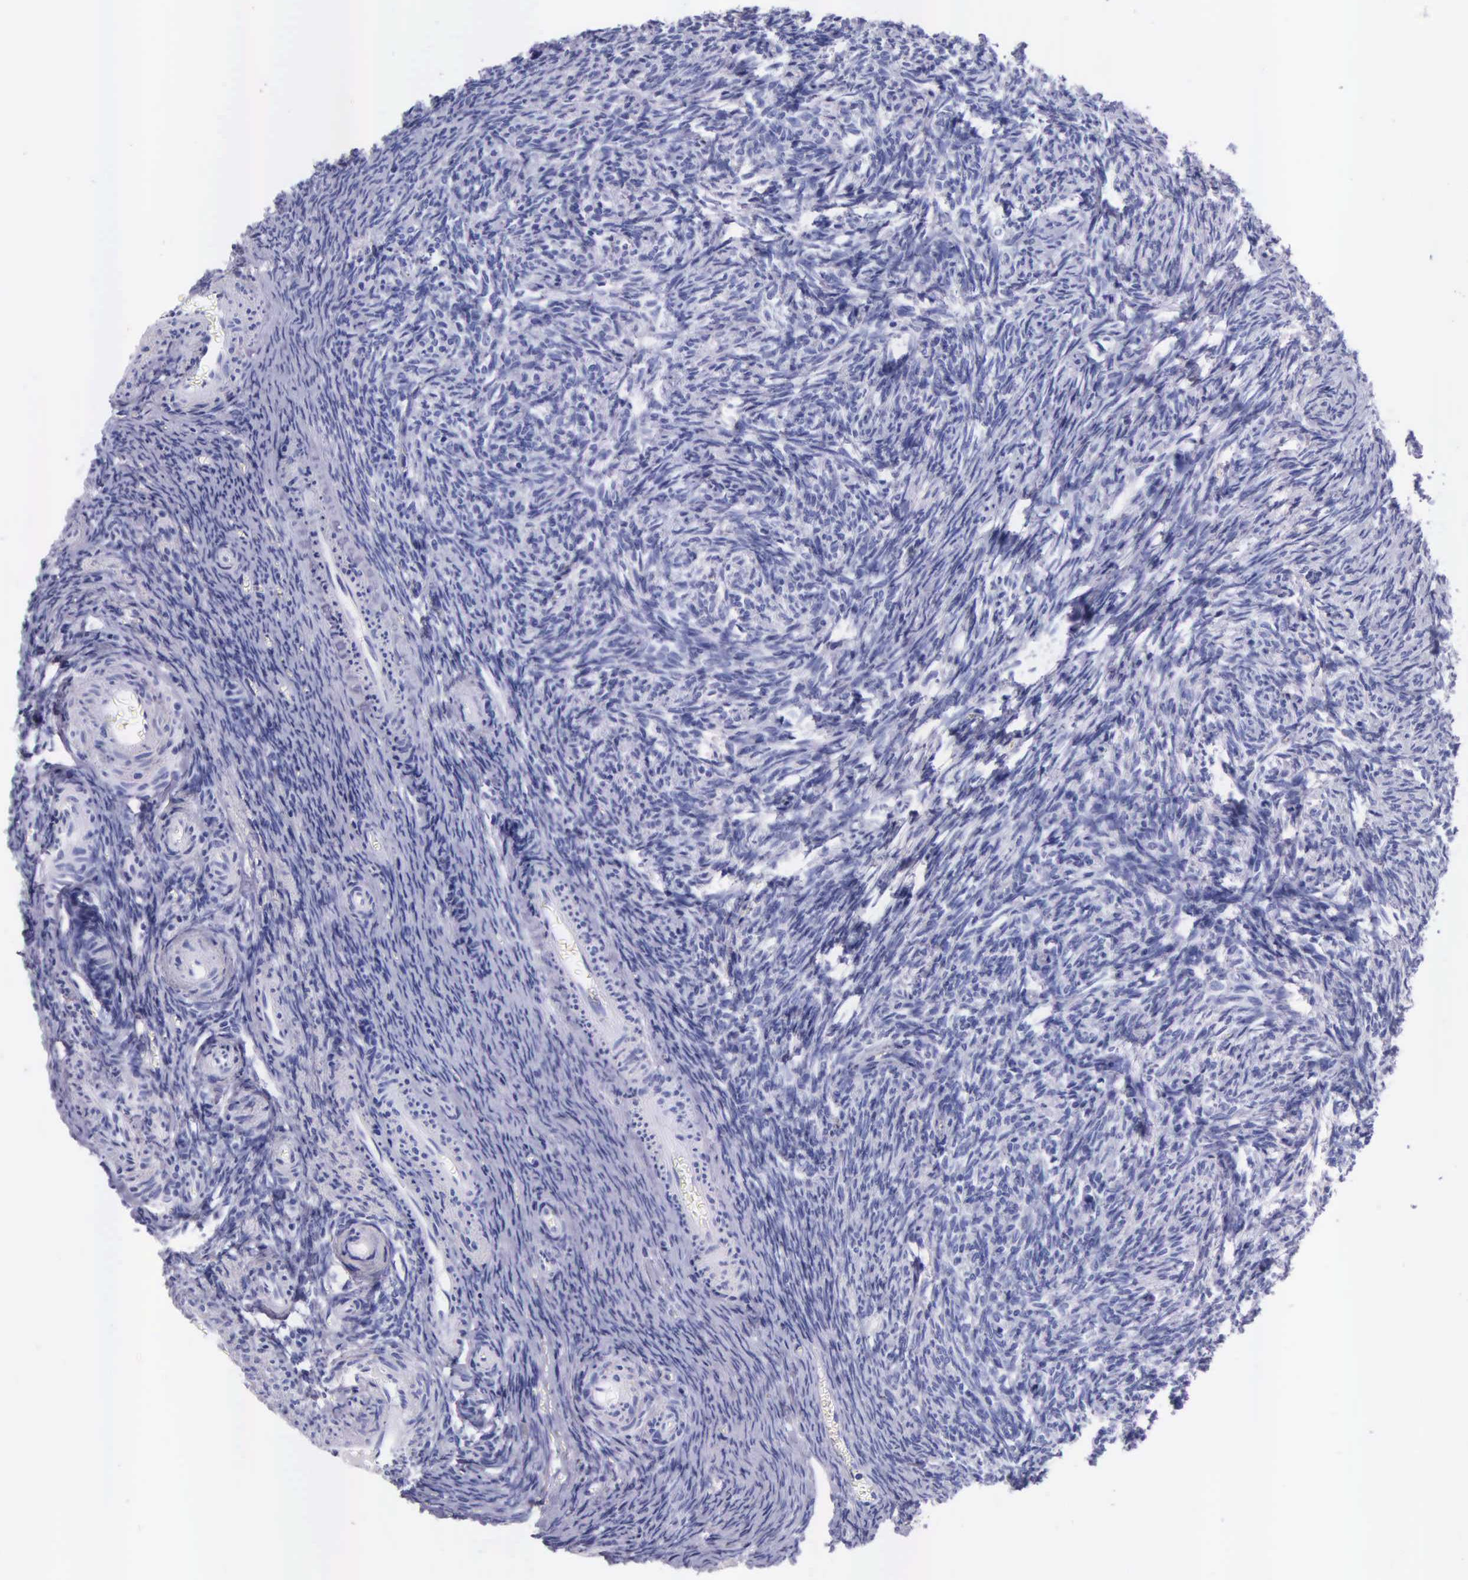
{"staining": {"intensity": "negative", "quantity": "none", "location": "none"}, "tissue": "ovary", "cell_type": "Ovarian stroma cells", "image_type": "normal", "snomed": [{"axis": "morphology", "description": "Normal tissue, NOS"}, {"axis": "topography", "description": "Ovary"}], "caption": "The IHC histopathology image has no significant expression in ovarian stroma cells of ovary. (Immunohistochemistry, brightfield microscopy, high magnification).", "gene": "KLK2", "patient": {"sex": "female", "age": 54}}